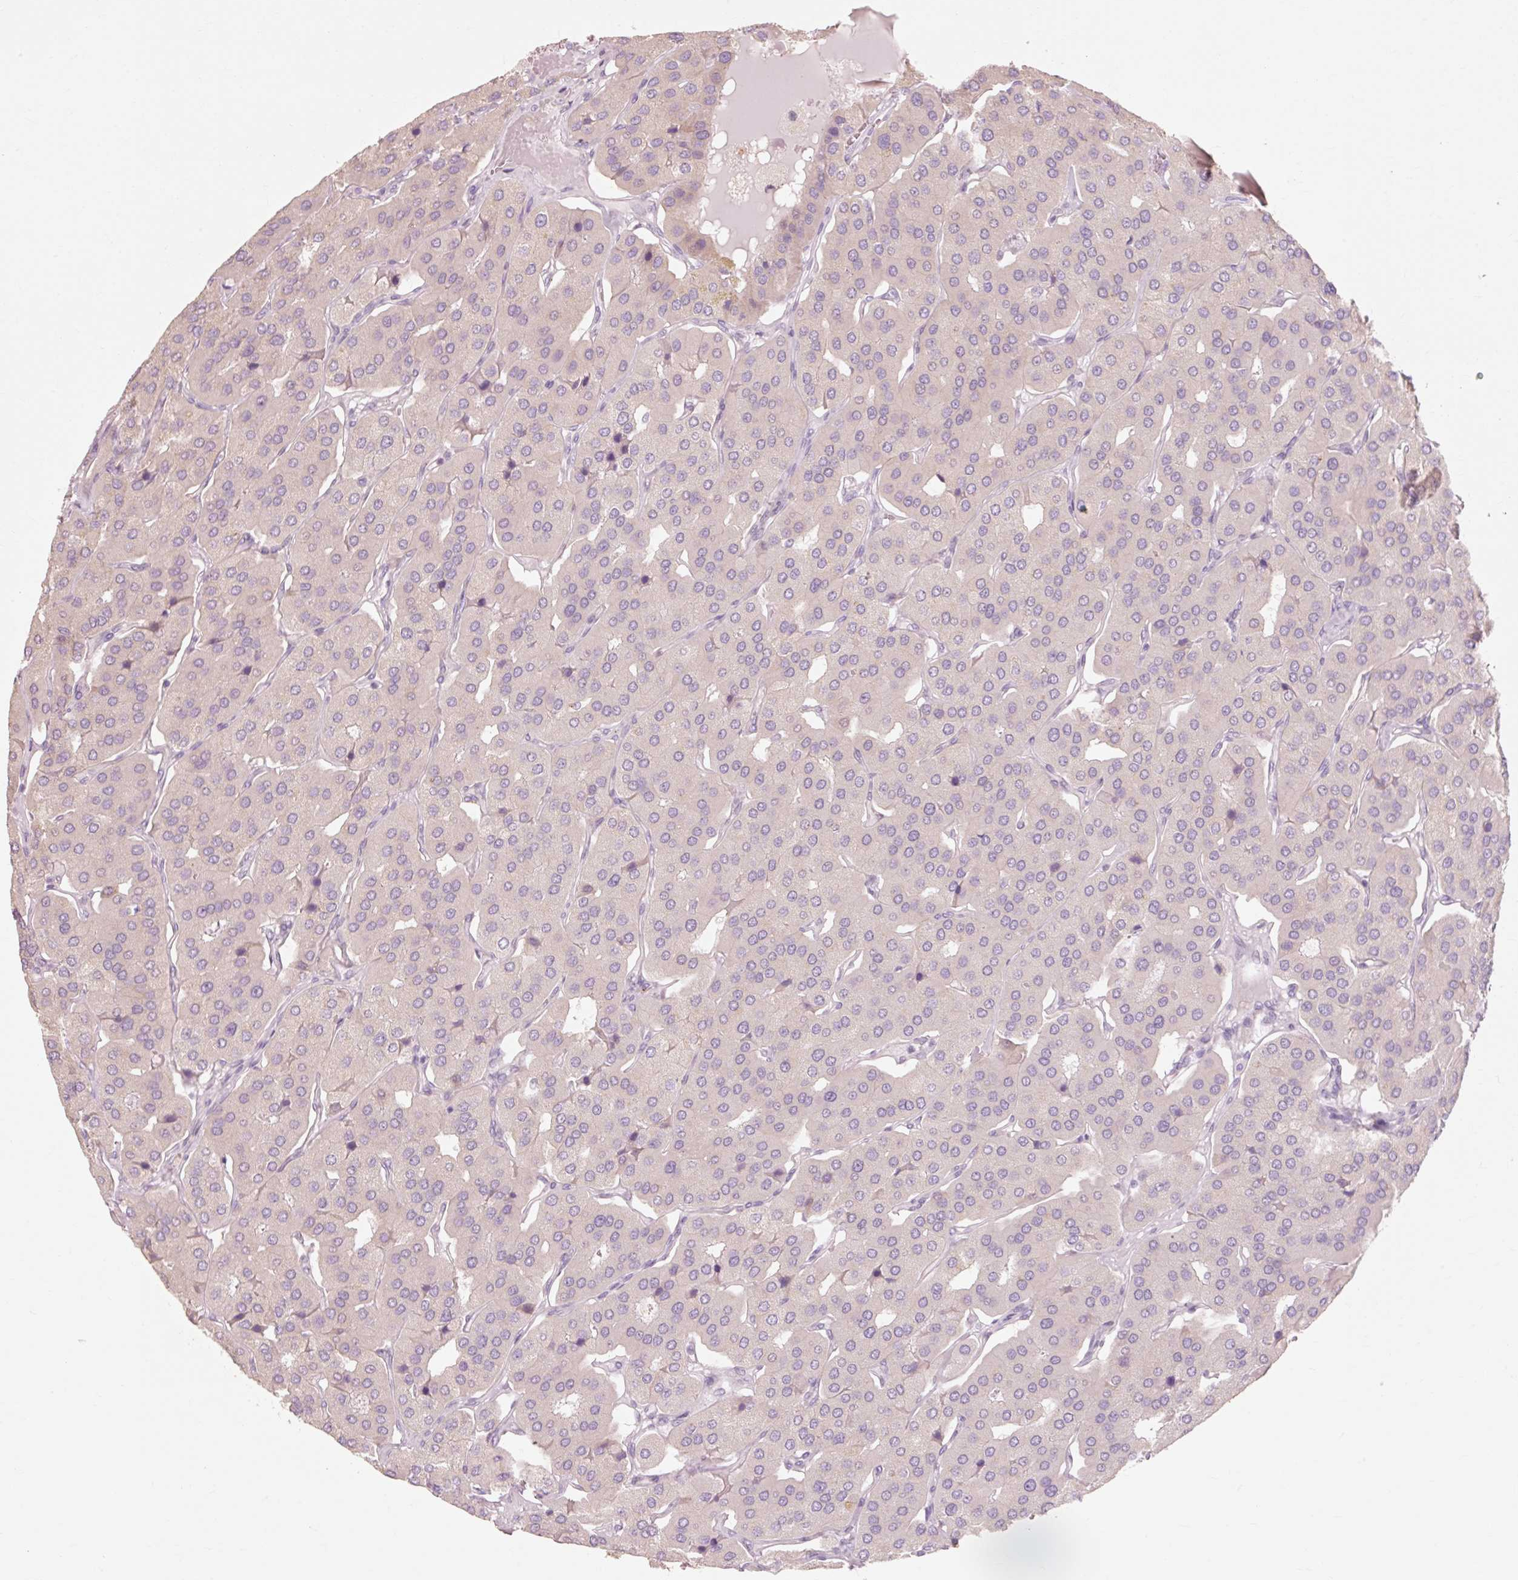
{"staining": {"intensity": "negative", "quantity": "none", "location": "none"}, "tissue": "parathyroid gland", "cell_type": "Glandular cells", "image_type": "normal", "snomed": [{"axis": "morphology", "description": "Normal tissue, NOS"}, {"axis": "morphology", "description": "Adenoma, NOS"}, {"axis": "topography", "description": "Parathyroid gland"}], "caption": "Immunohistochemistry (IHC) image of normal parathyroid gland: parathyroid gland stained with DAB (3,3'-diaminobenzidine) demonstrates no significant protein expression in glandular cells.", "gene": "TRIM73", "patient": {"sex": "female", "age": 86}}